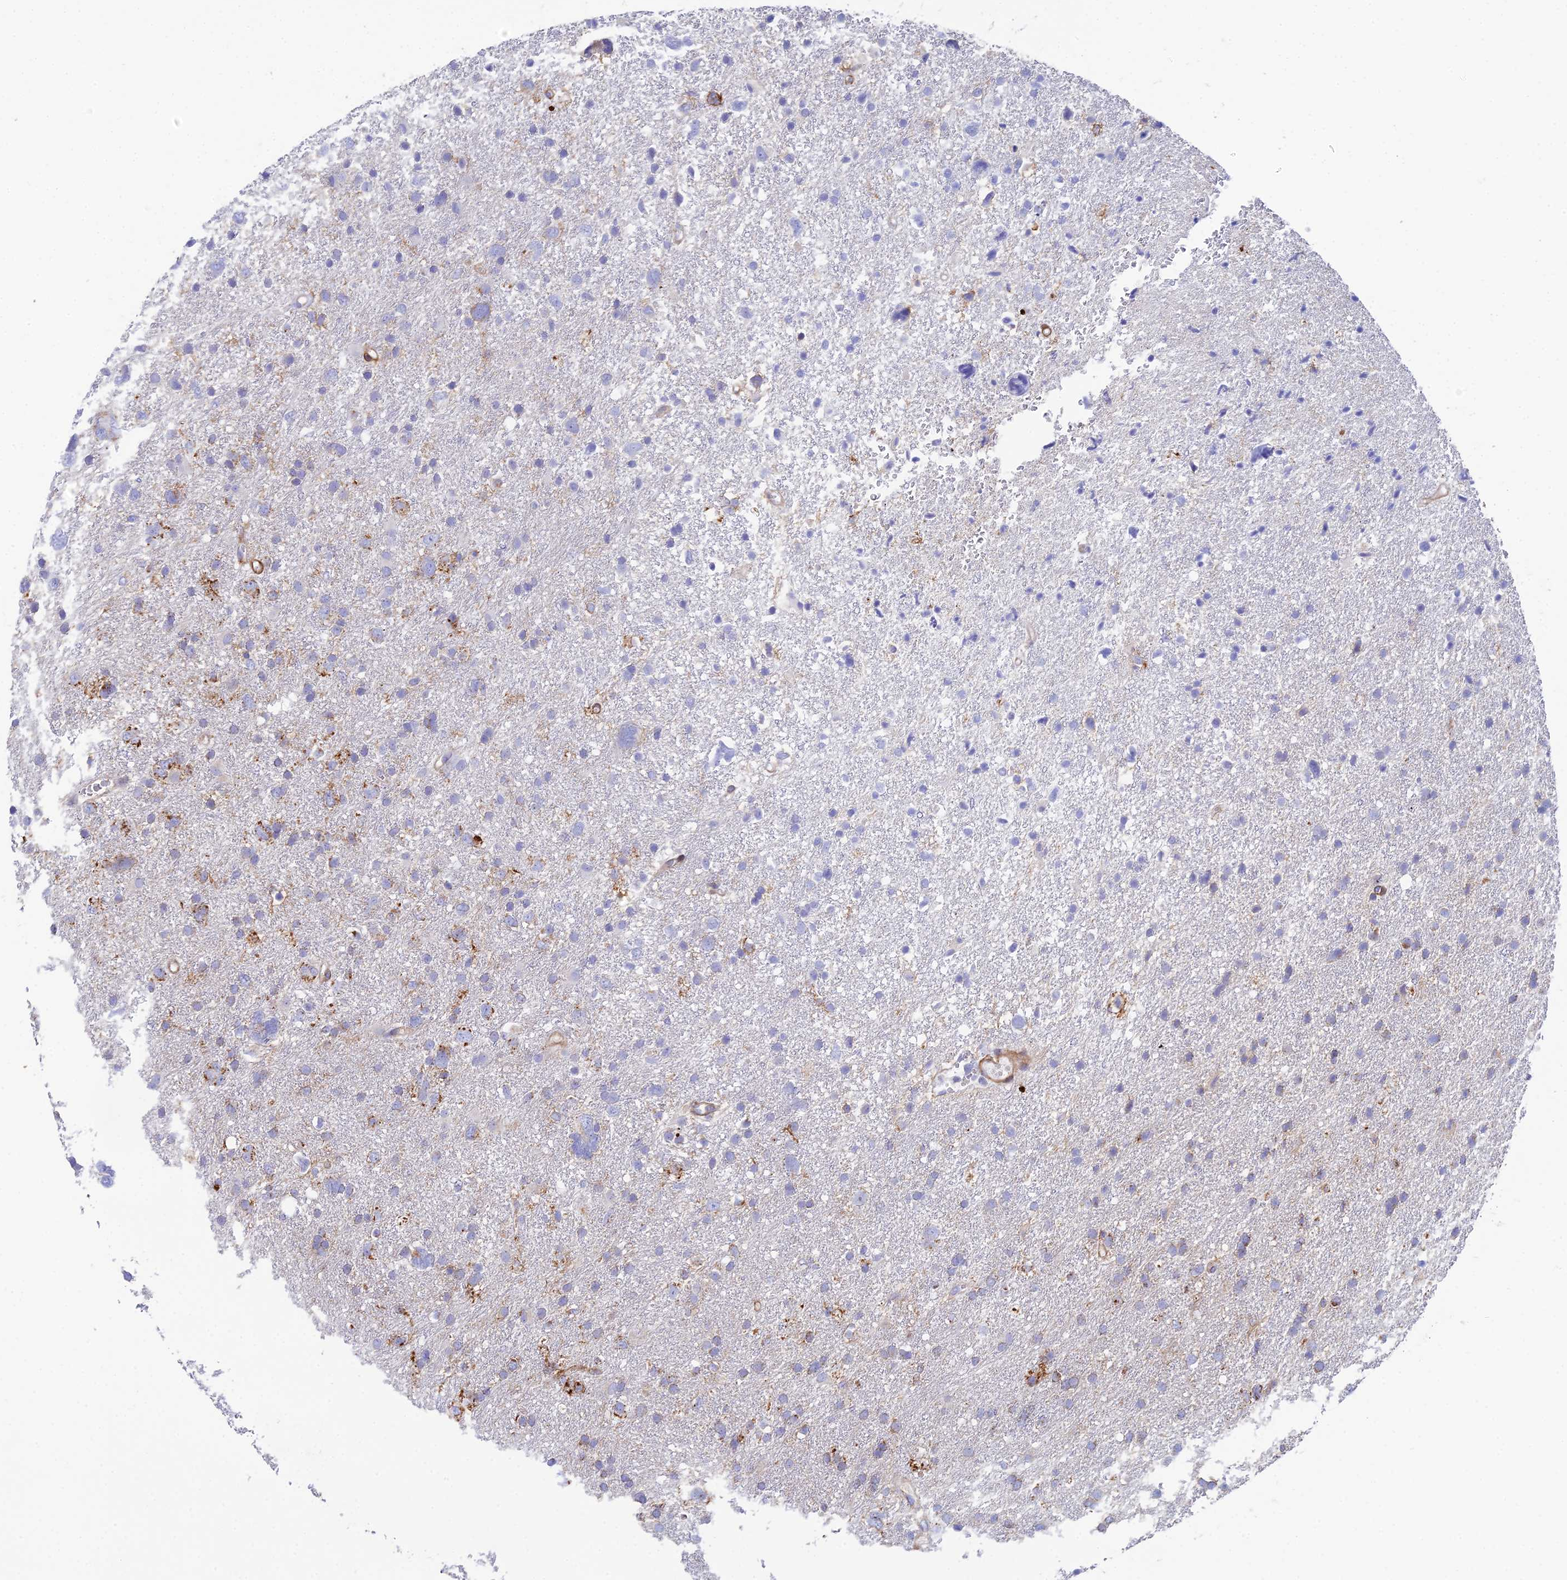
{"staining": {"intensity": "moderate", "quantity": "<25%", "location": "cytoplasmic/membranous"}, "tissue": "glioma", "cell_type": "Tumor cells", "image_type": "cancer", "snomed": [{"axis": "morphology", "description": "Glioma, malignant, High grade"}, {"axis": "topography", "description": "Brain"}], "caption": "This is a micrograph of IHC staining of glioma, which shows moderate expression in the cytoplasmic/membranous of tumor cells.", "gene": "CSPG4", "patient": {"sex": "male", "age": 61}}